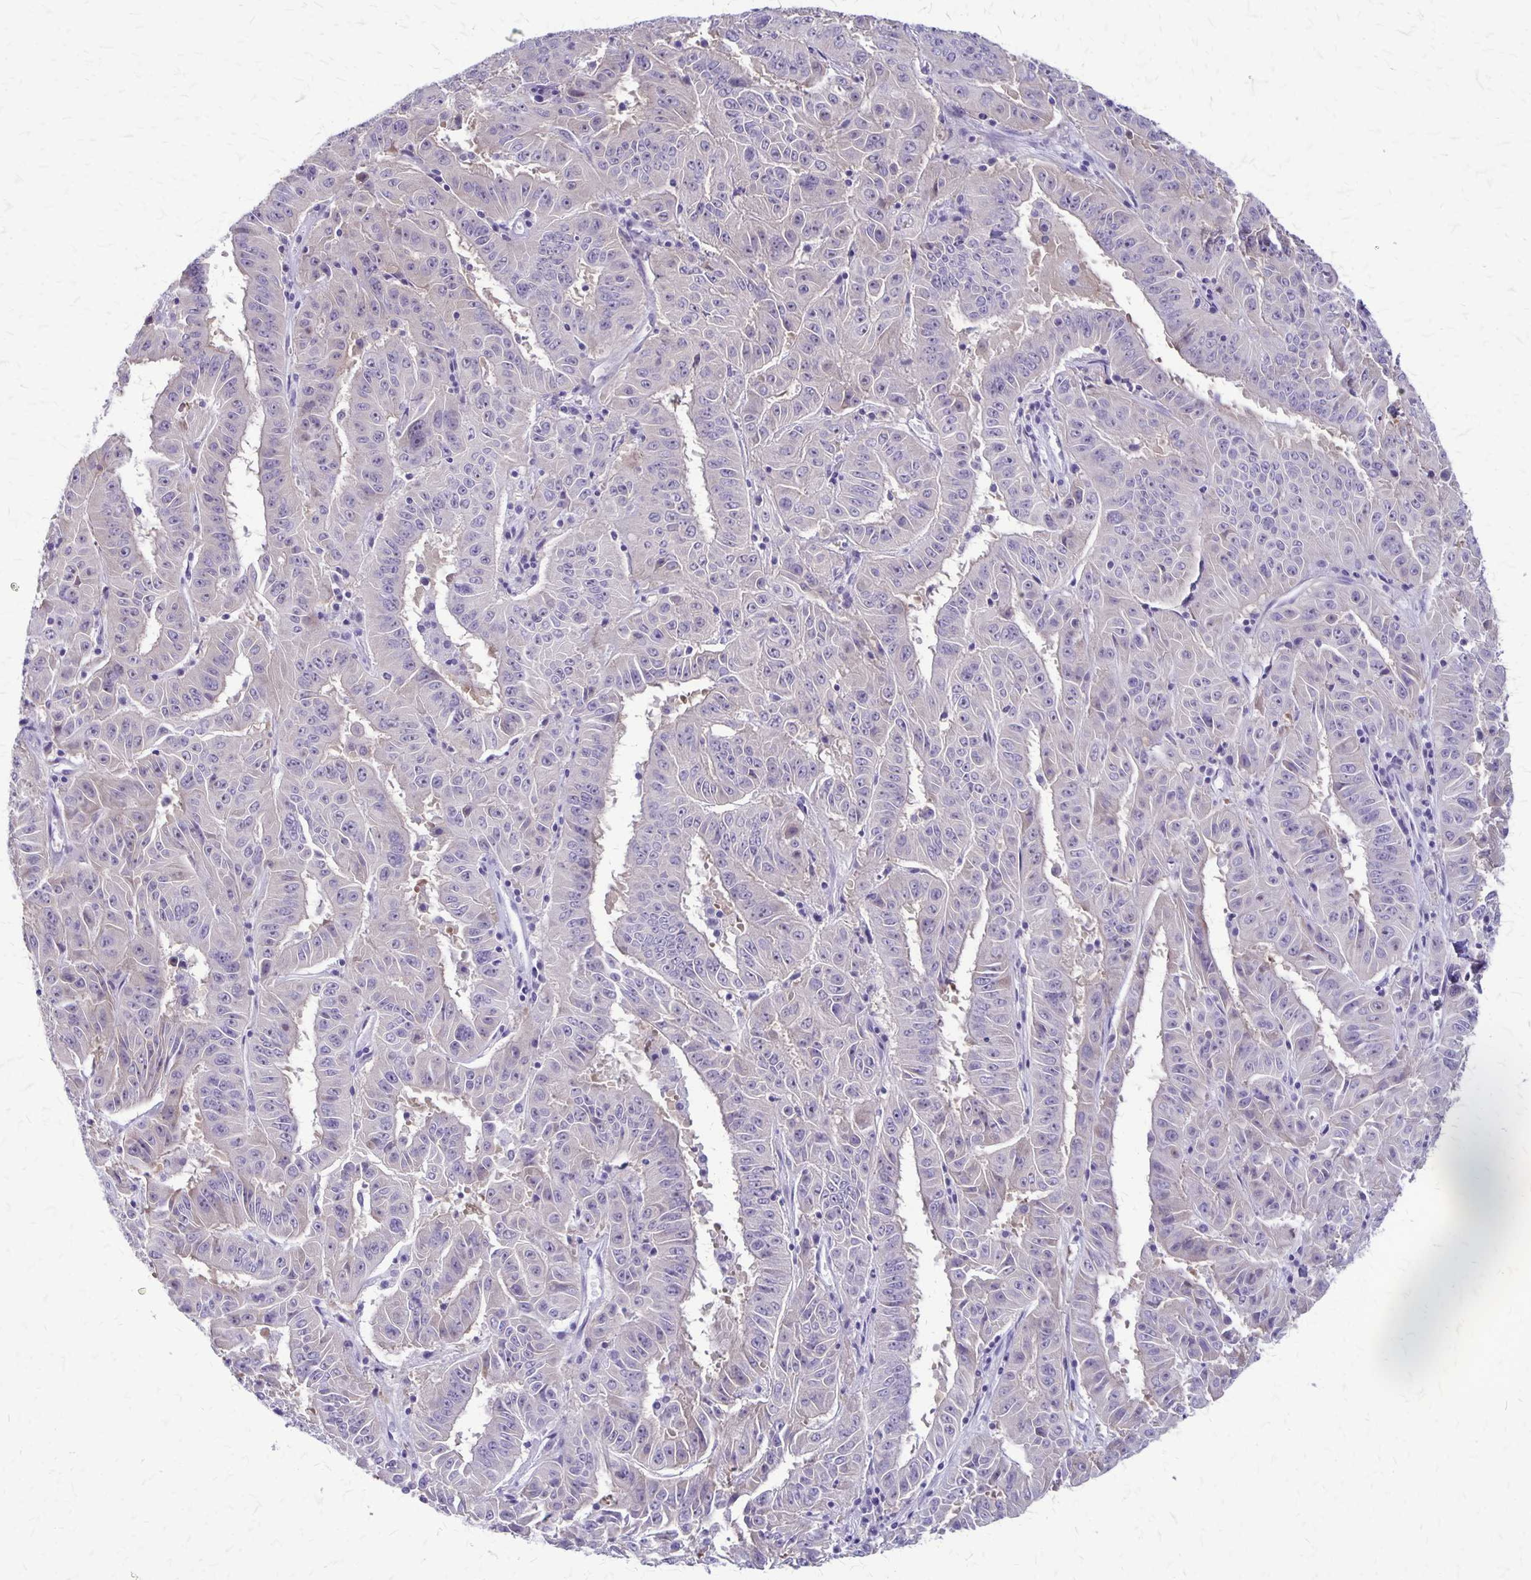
{"staining": {"intensity": "negative", "quantity": "none", "location": "none"}, "tissue": "pancreatic cancer", "cell_type": "Tumor cells", "image_type": "cancer", "snomed": [{"axis": "morphology", "description": "Adenocarcinoma, NOS"}, {"axis": "topography", "description": "Pancreas"}], "caption": "Tumor cells are negative for brown protein staining in adenocarcinoma (pancreatic).", "gene": "PLXNB3", "patient": {"sex": "male", "age": 63}}